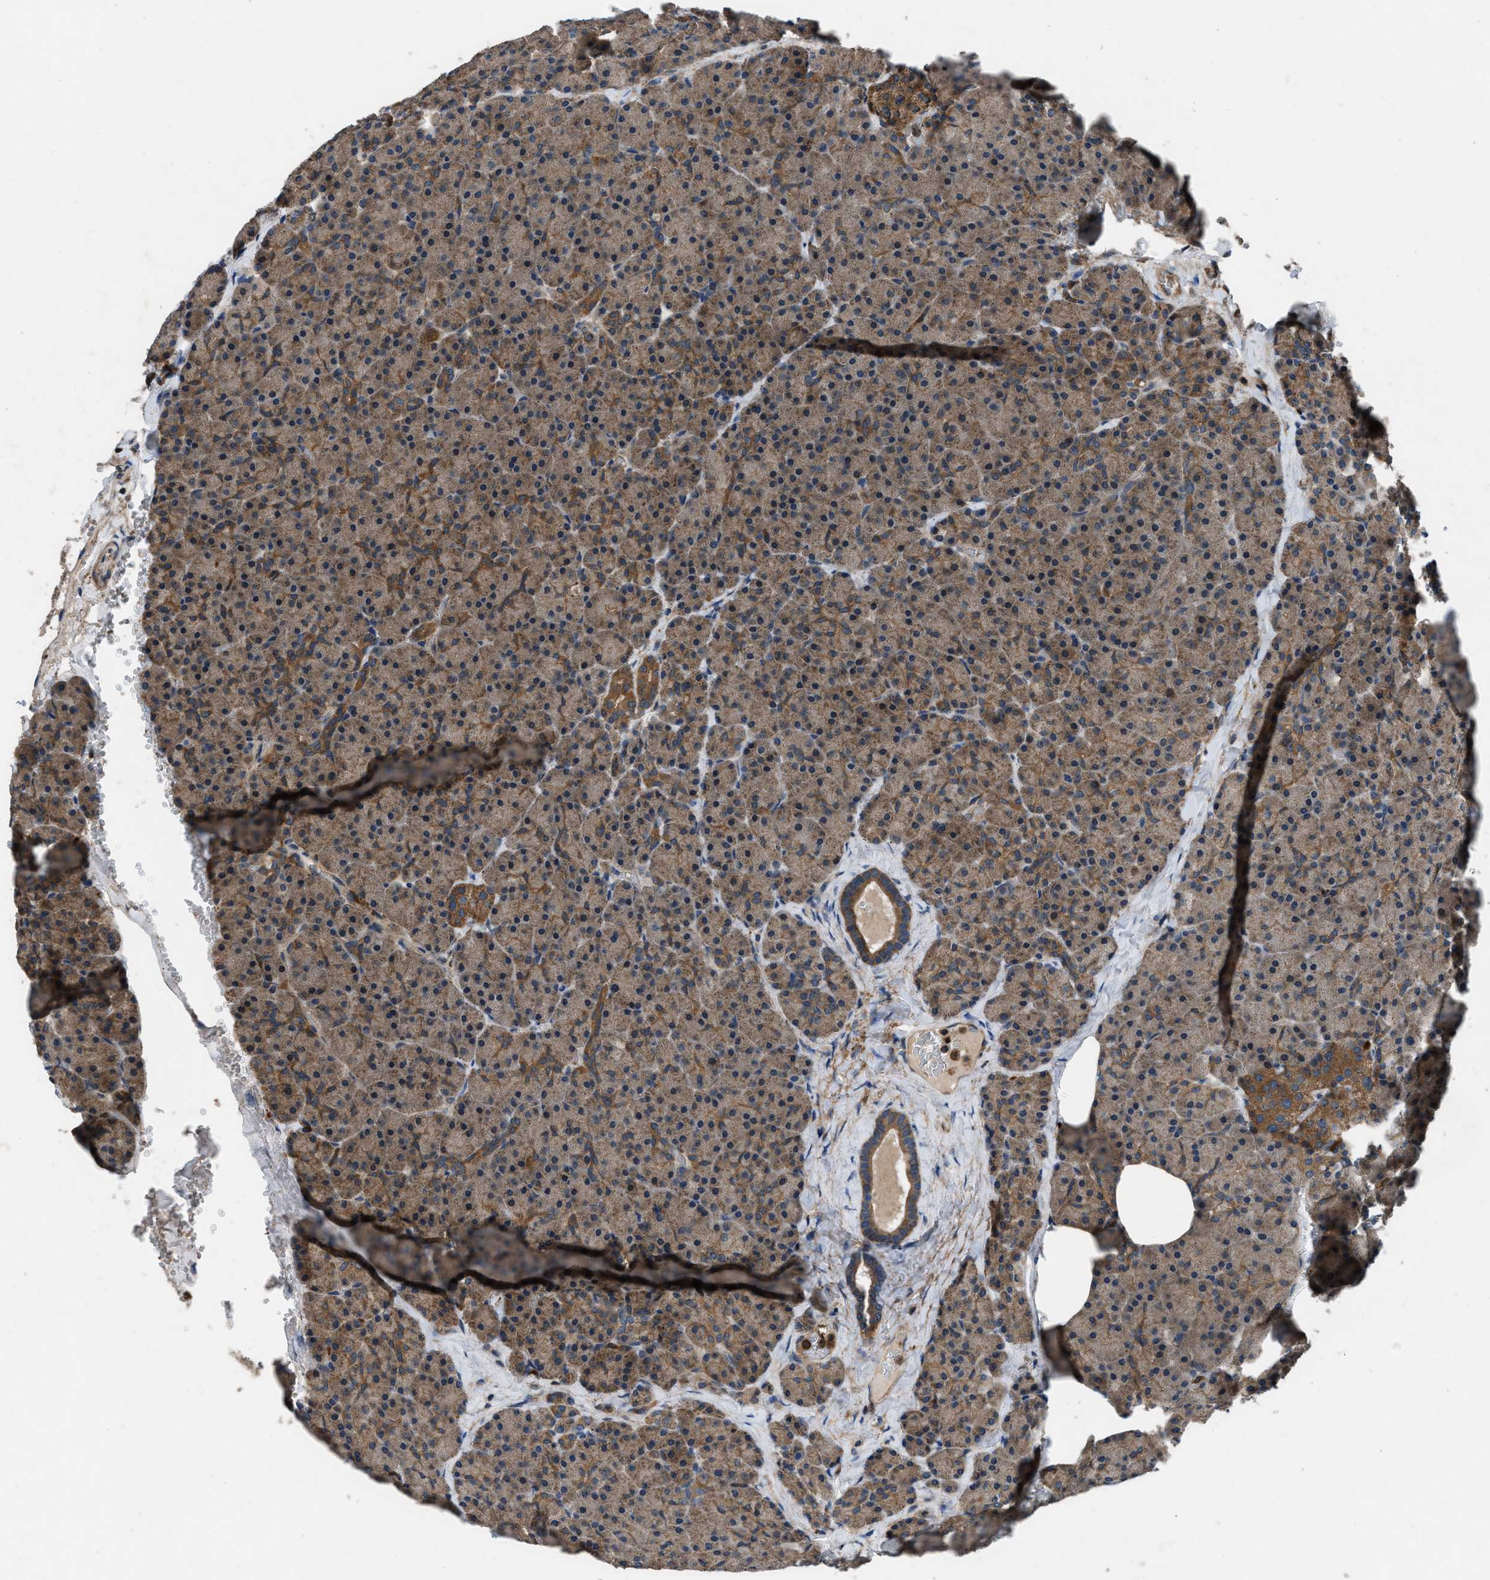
{"staining": {"intensity": "moderate", "quantity": ">75%", "location": "cytoplasmic/membranous"}, "tissue": "pancreas", "cell_type": "Exocrine glandular cells", "image_type": "normal", "snomed": [{"axis": "morphology", "description": "Normal tissue, NOS"}, {"axis": "morphology", "description": "Carcinoid, malignant, NOS"}, {"axis": "topography", "description": "Pancreas"}], "caption": "Human pancreas stained for a protein (brown) exhibits moderate cytoplasmic/membranous positive staining in about >75% of exocrine glandular cells.", "gene": "USP25", "patient": {"sex": "female", "age": 35}}